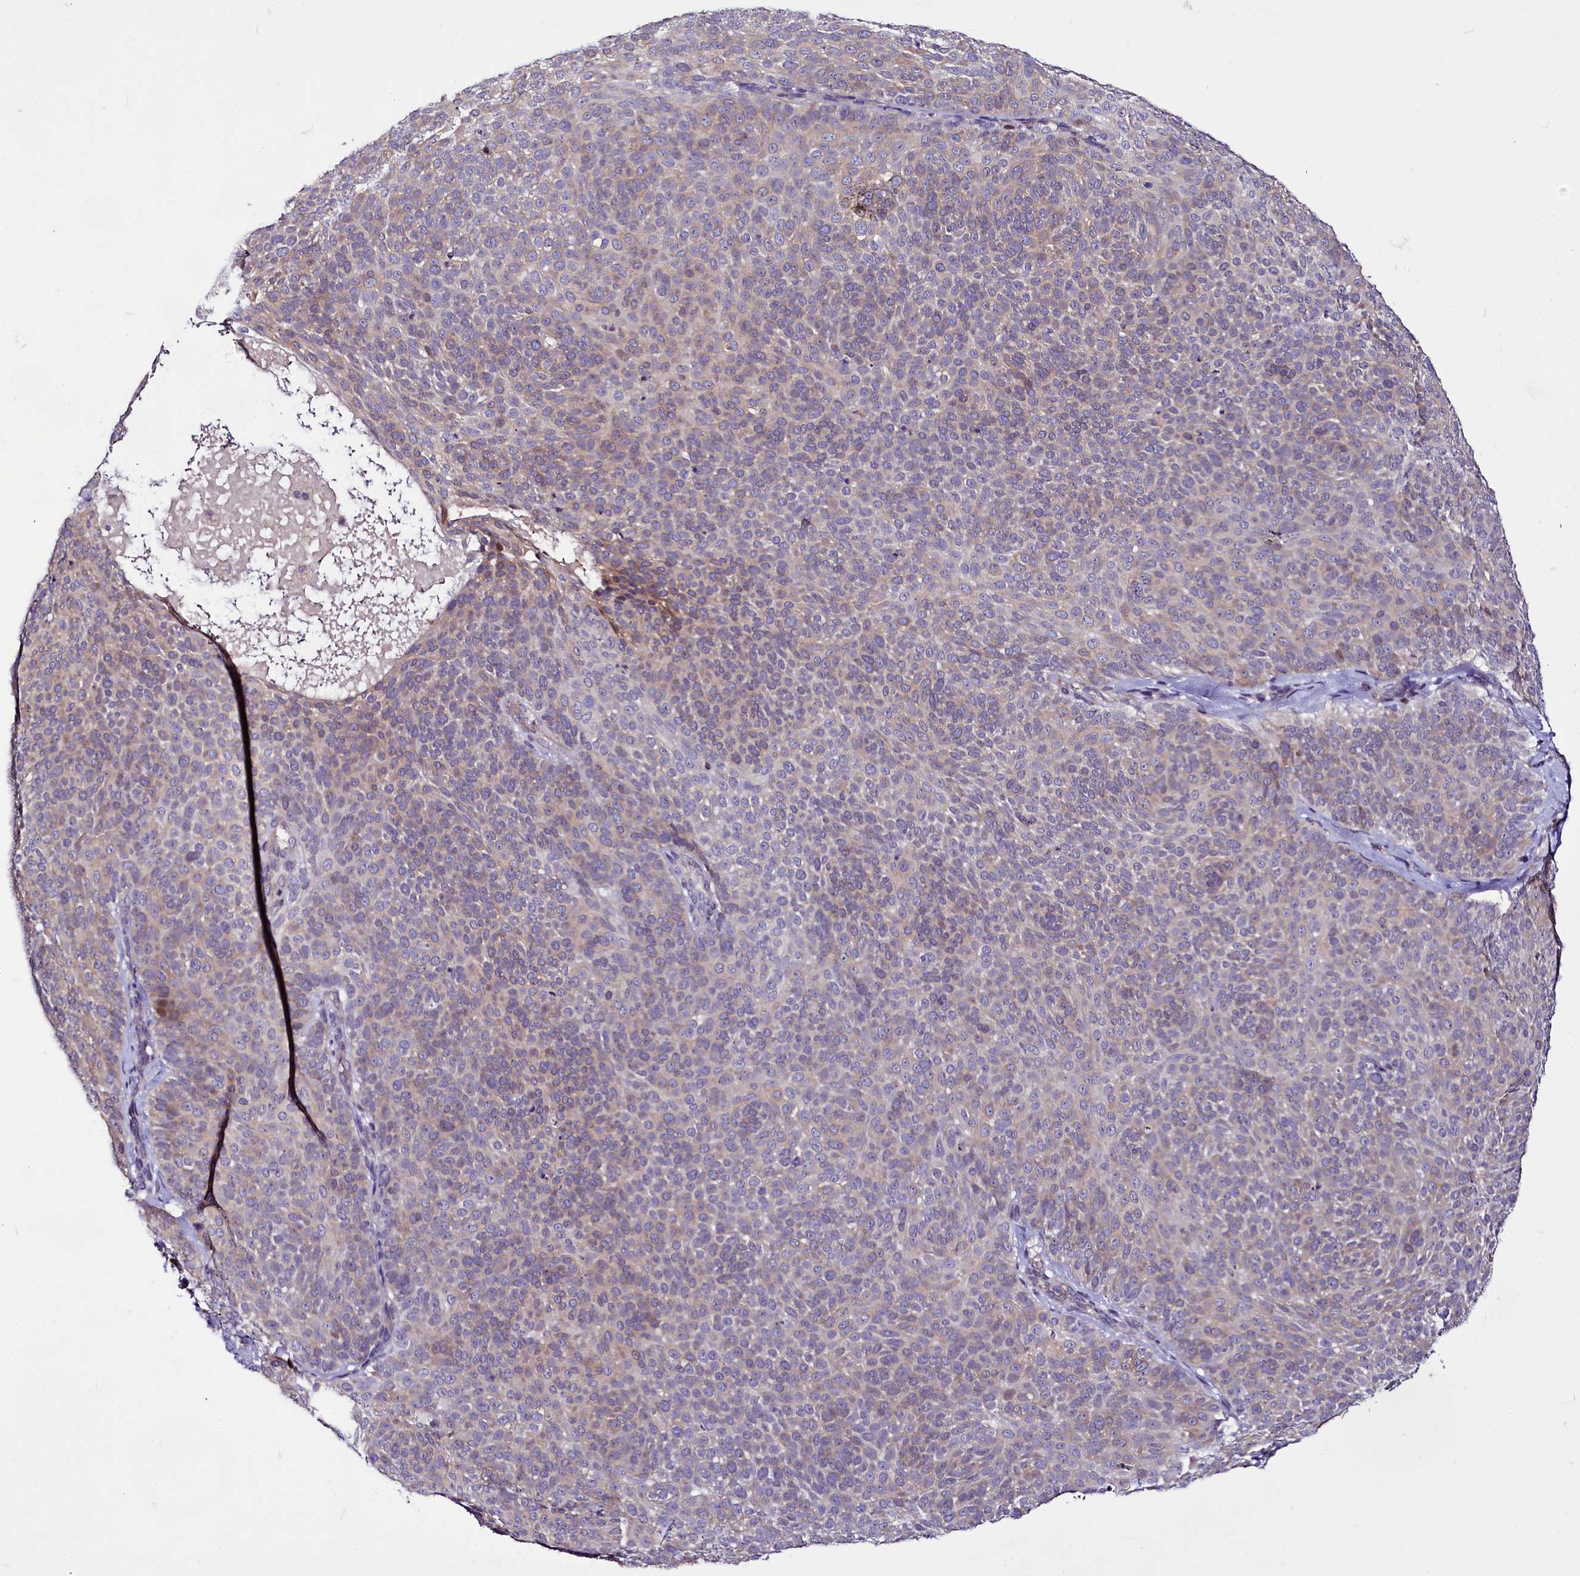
{"staining": {"intensity": "weak", "quantity": "25%-75%", "location": "cytoplasmic/membranous"}, "tissue": "skin cancer", "cell_type": "Tumor cells", "image_type": "cancer", "snomed": [{"axis": "morphology", "description": "Basal cell carcinoma"}, {"axis": "topography", "description": "Skin"}], "caption": "Immunohistochemistry (IHC) of basal cell carcinoma (skin) reveals low levels of weak cytoplasmic/membranous expression in about 25%-75% of tumor cells. (DAB IHC with brightfield microscopy, high magnification).", "gene": "ZC3H12C", "patient": {"sex": "male", "age": 85}}